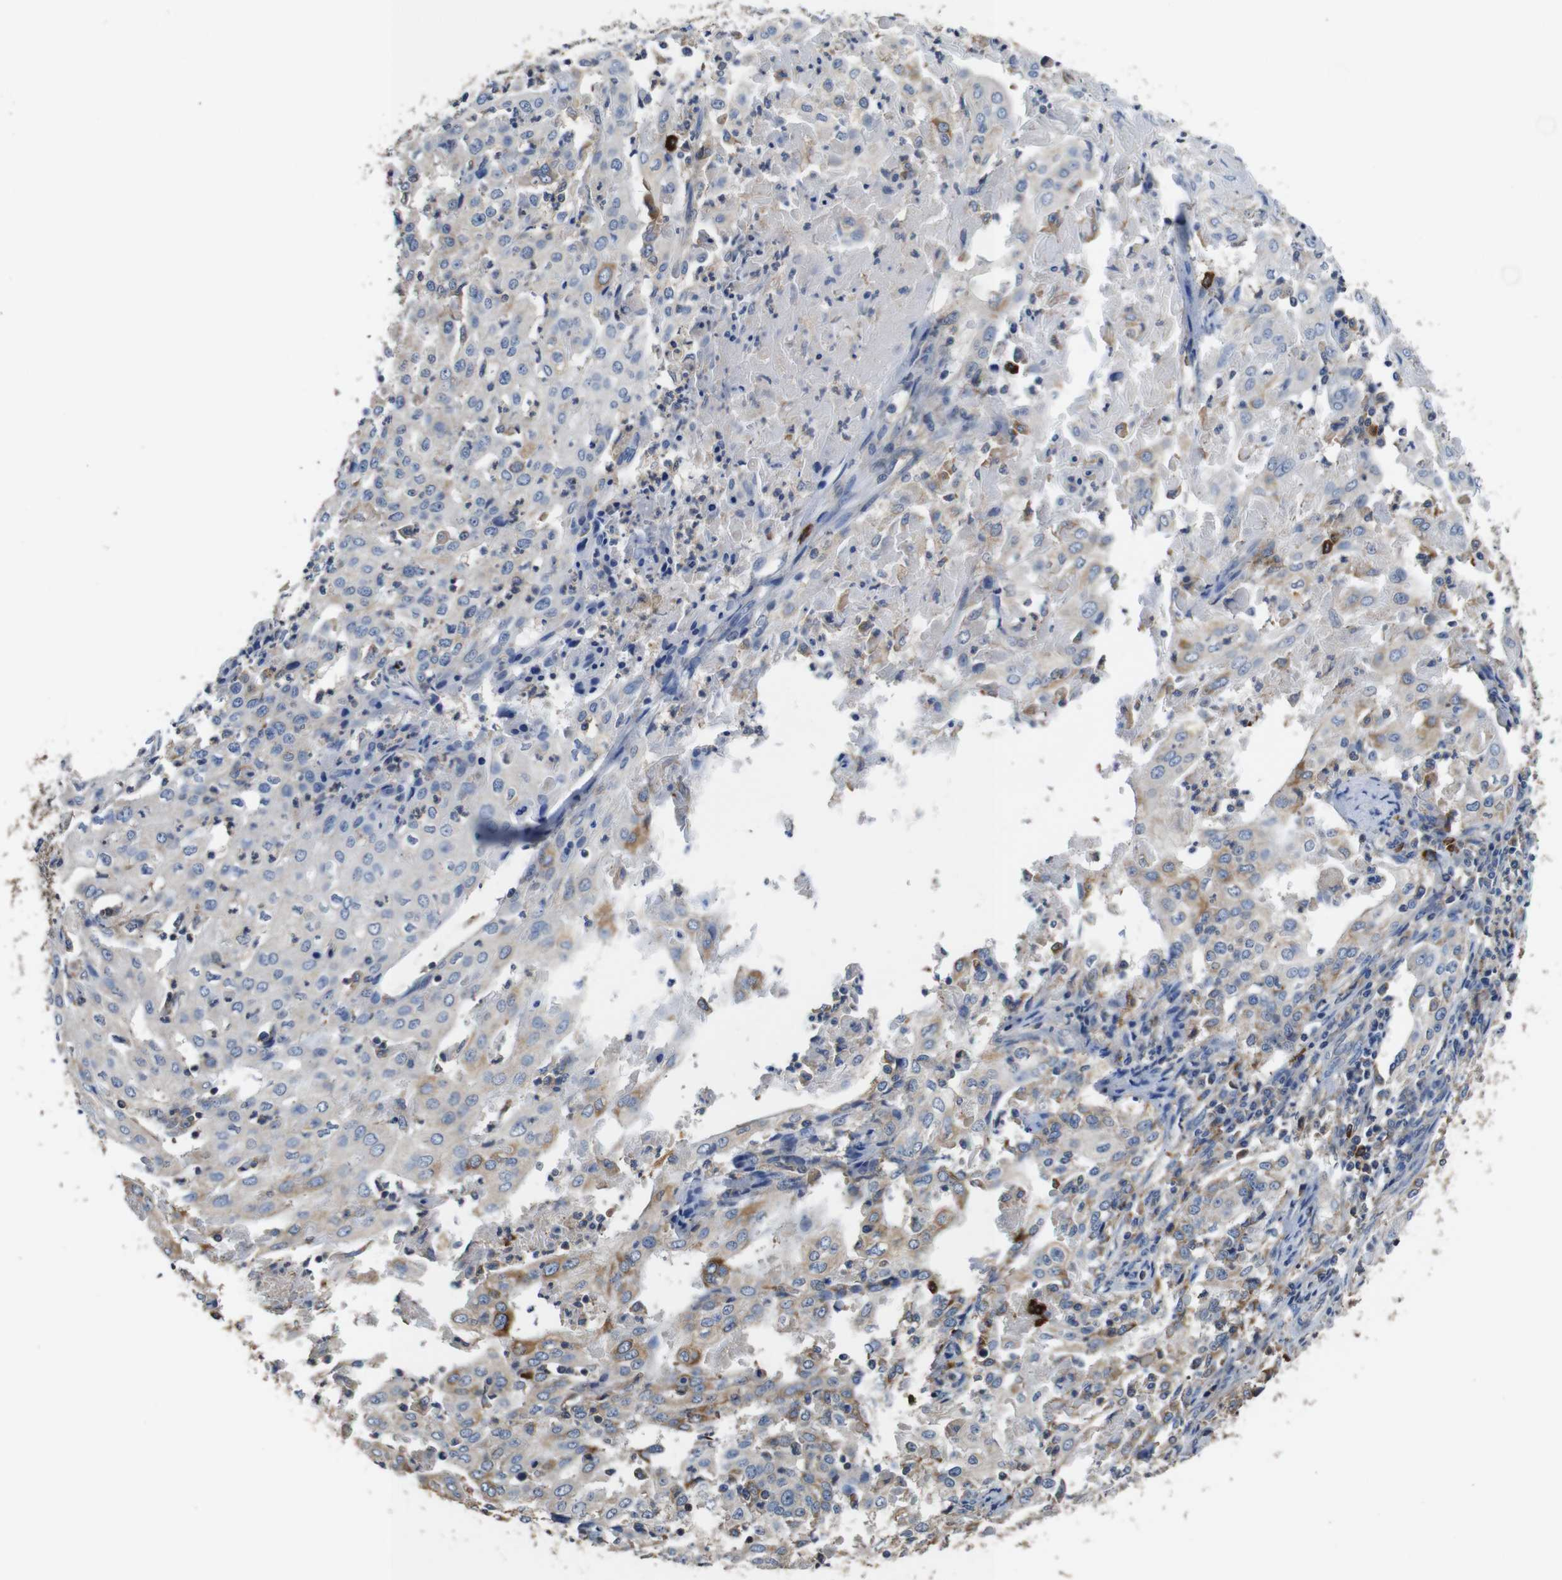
{"staining": {"intensity": "negative", "quantity": "none", "location": "none"}, "tissue": "cervical cancer", "cell_type": "Tumor cells", "image_type": "cancer", "snomed": [{"axis": "morphology", "description": "Squamous cell carcinoma, NOS"}, {"axis": "topography", "description": "Cervix"}], "caption": "Tumor cells are negative for brown protein staining in cervical squamous cell carcinoma.", "gene": "GLIPR1", "patient": {"sex": "female", "age": 39}}